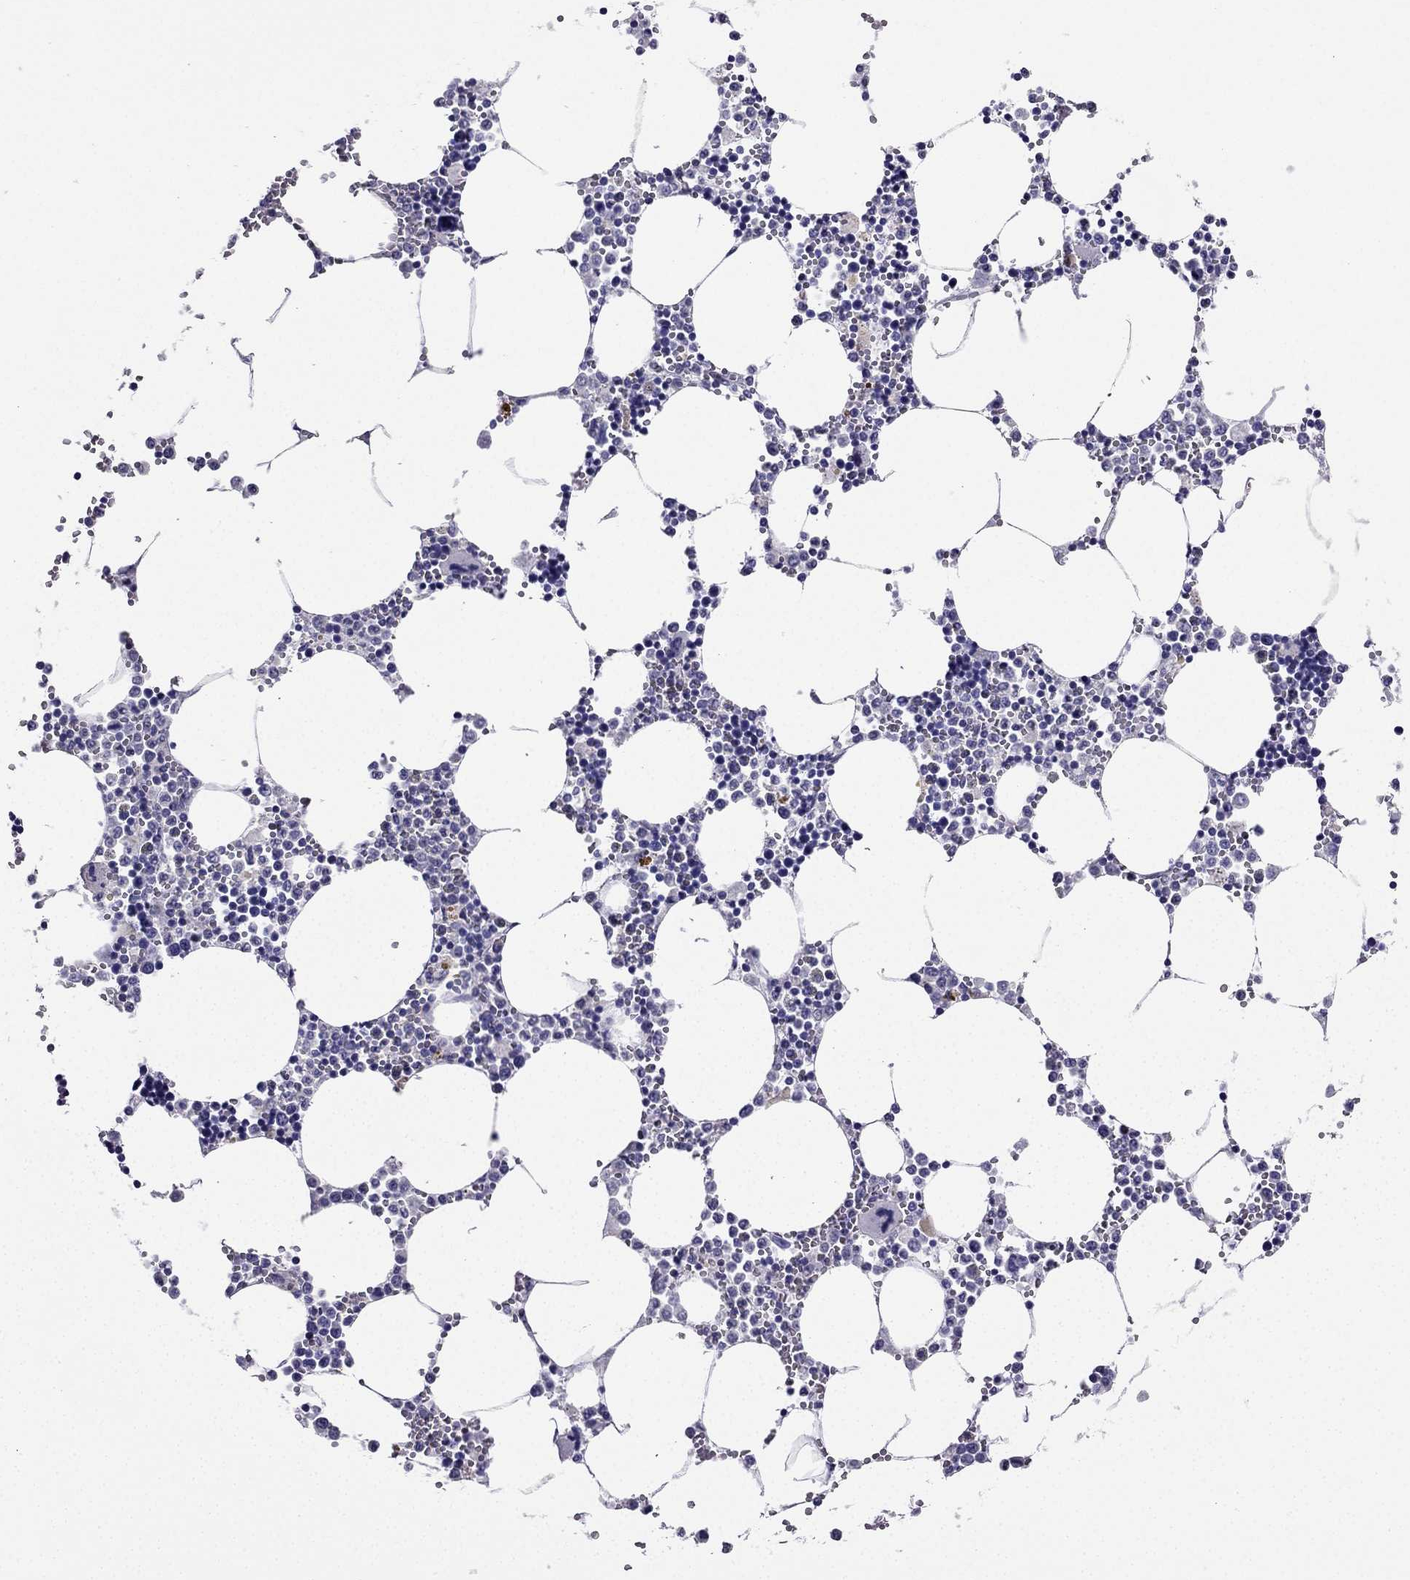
{"staining": {"intensity": "negative", "quantity": "none", "location": "none"}, "tissue": "bone marrow", "cell_type": "Hematopoietic cells", "image_type": "normal", "snomed": [{"axis": "morphology", "description": "Normal tissue, NOS"}, {"axis": "topography", "description": "Bone marrow"}], "caption": "Photomicrograph shows no protein positivity in hematopoietic cells of benign bone marrow. Nuclei are stained in blue.", "gene": "KCNJ10", "patient": {"sex": "male", "age": 54}}